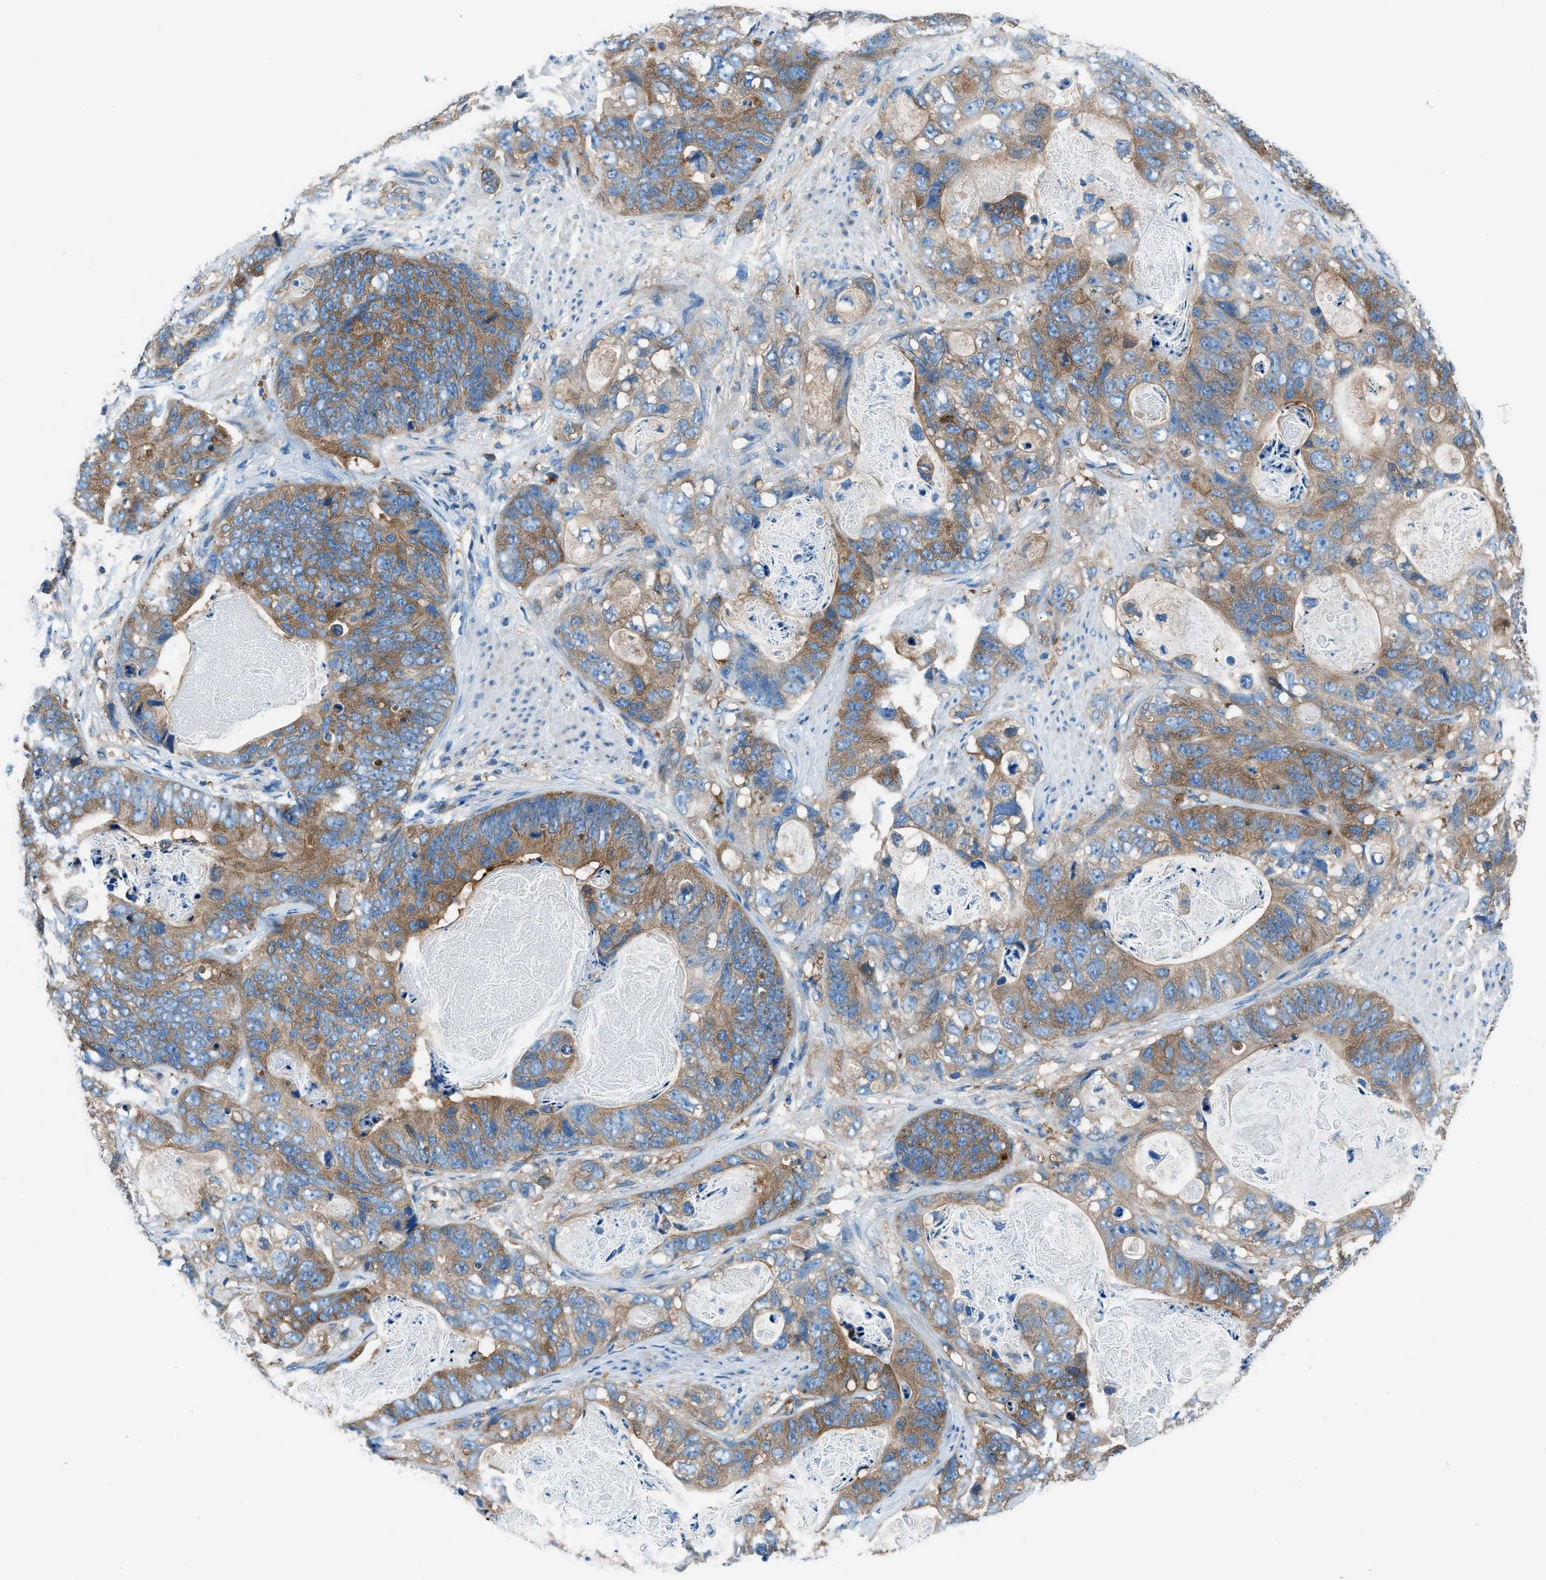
{"staining": {"intensity": "moderate", "quantity": ">75%", "location": "cytoplasmic/membranous"}, "tissue": "stomach cancer", "cell_type": "Tumor cells", "image_type": "cancer", "snomed": [{"axis": "morphology", "description": "Adenocarcinoma, NOS"}, {"axis": "topography", "description": "Stomach"}], "caption": "Immunohistochemistry (IHC) of adenocarcinoma (stomach) reveals medium levels of moderate cytoplasmic/membranous expression in about >75% of tumor cells.", "gene": "SARS1", "patient": {"sex": "female", "age": 89}}